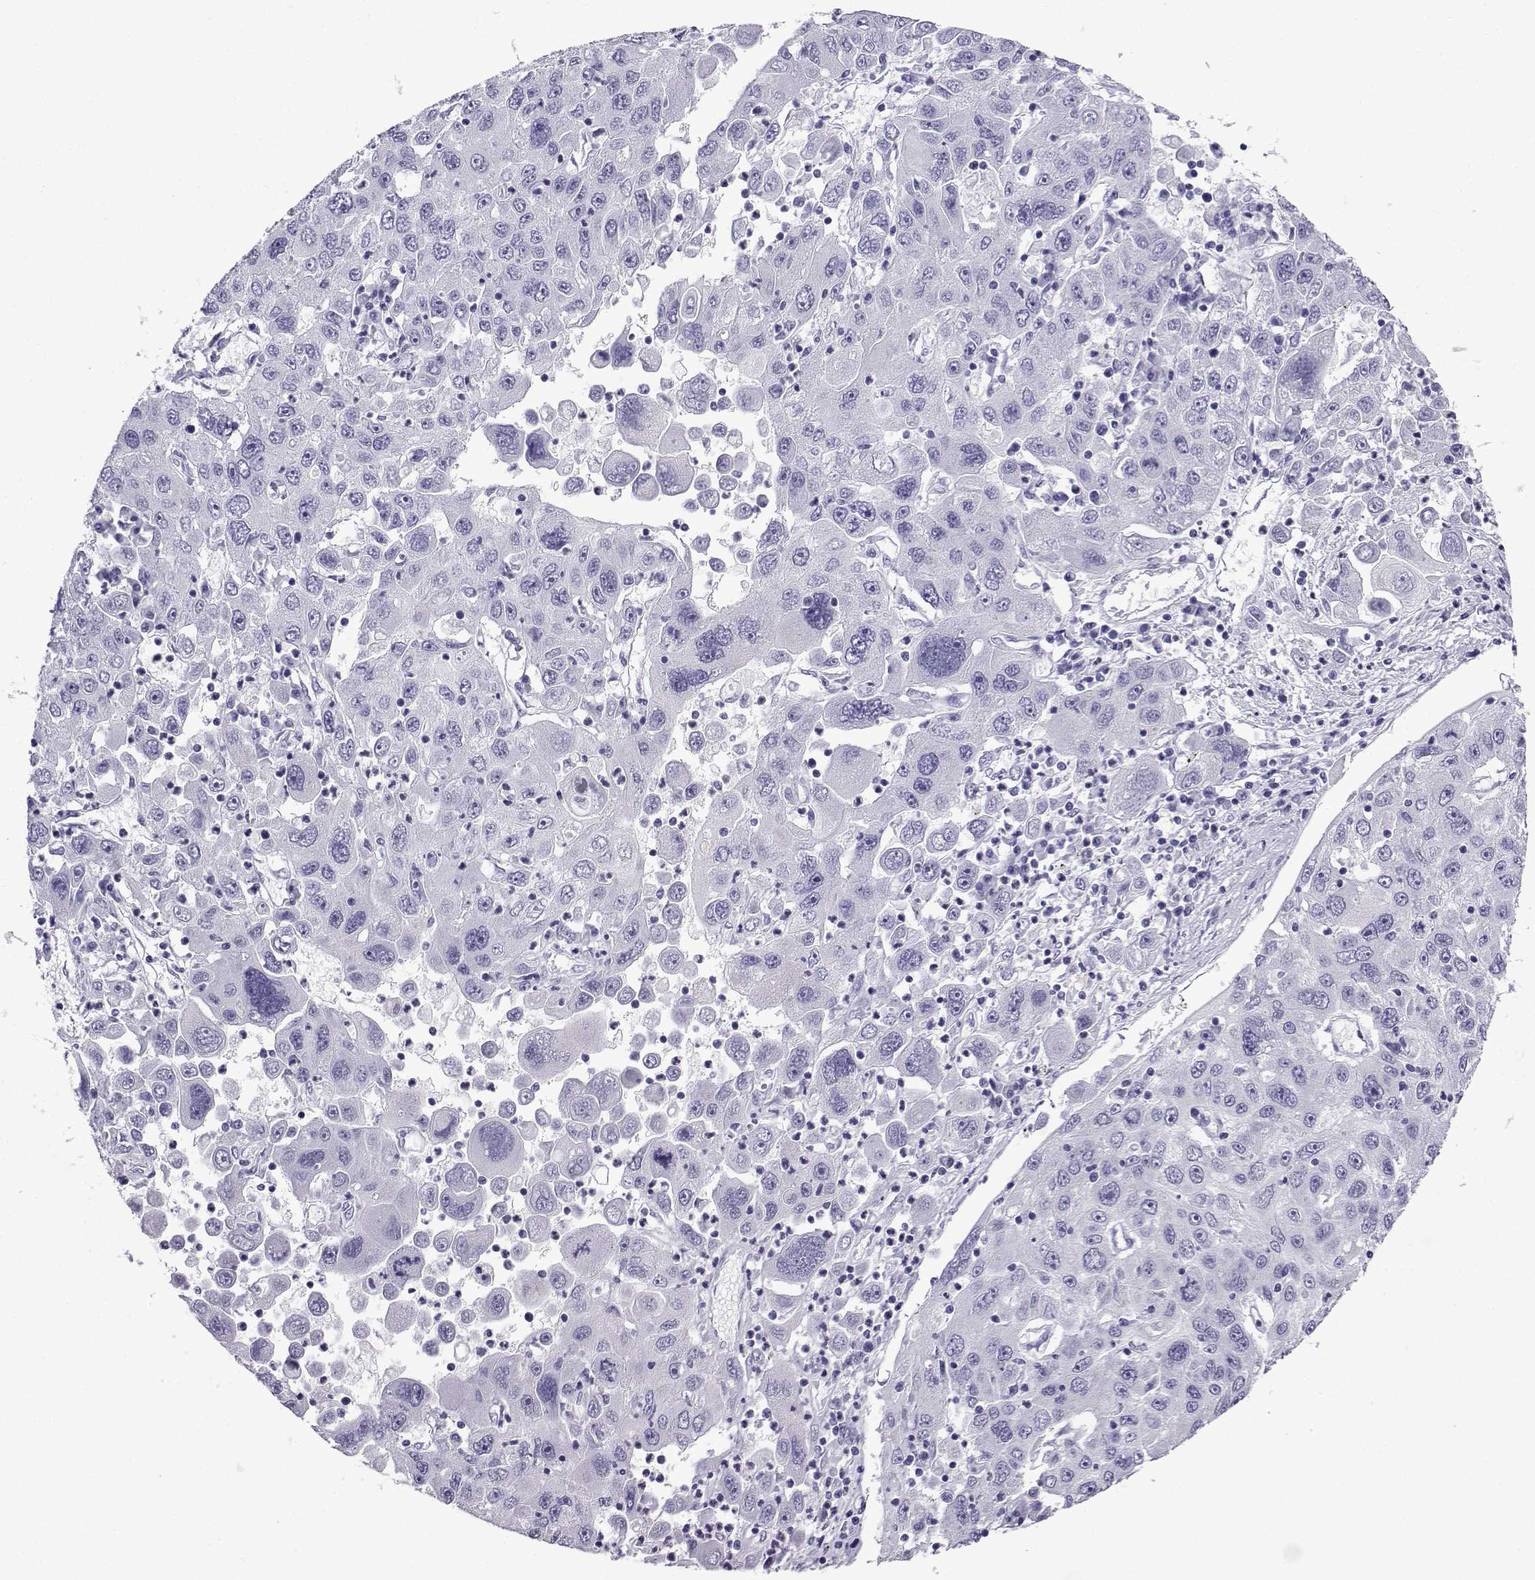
{"staining": {"intensity": "negative", "quantity": "none", "location": "none"}, "tissue": "stomach cancer", "cell_type": "Tumor cells", "image_type": "cancer", "snomed": [{"axis": "morphology", "description": "Adenocarcinoma, NOS"}, {"axis": "topography", "description": "Stomach"}], "caption": "IHC of human stomach cancer demonstrates no positivity in tumor cells.", "gene": "KCNF1", "patient": {"sex": "male", "age": 56}}